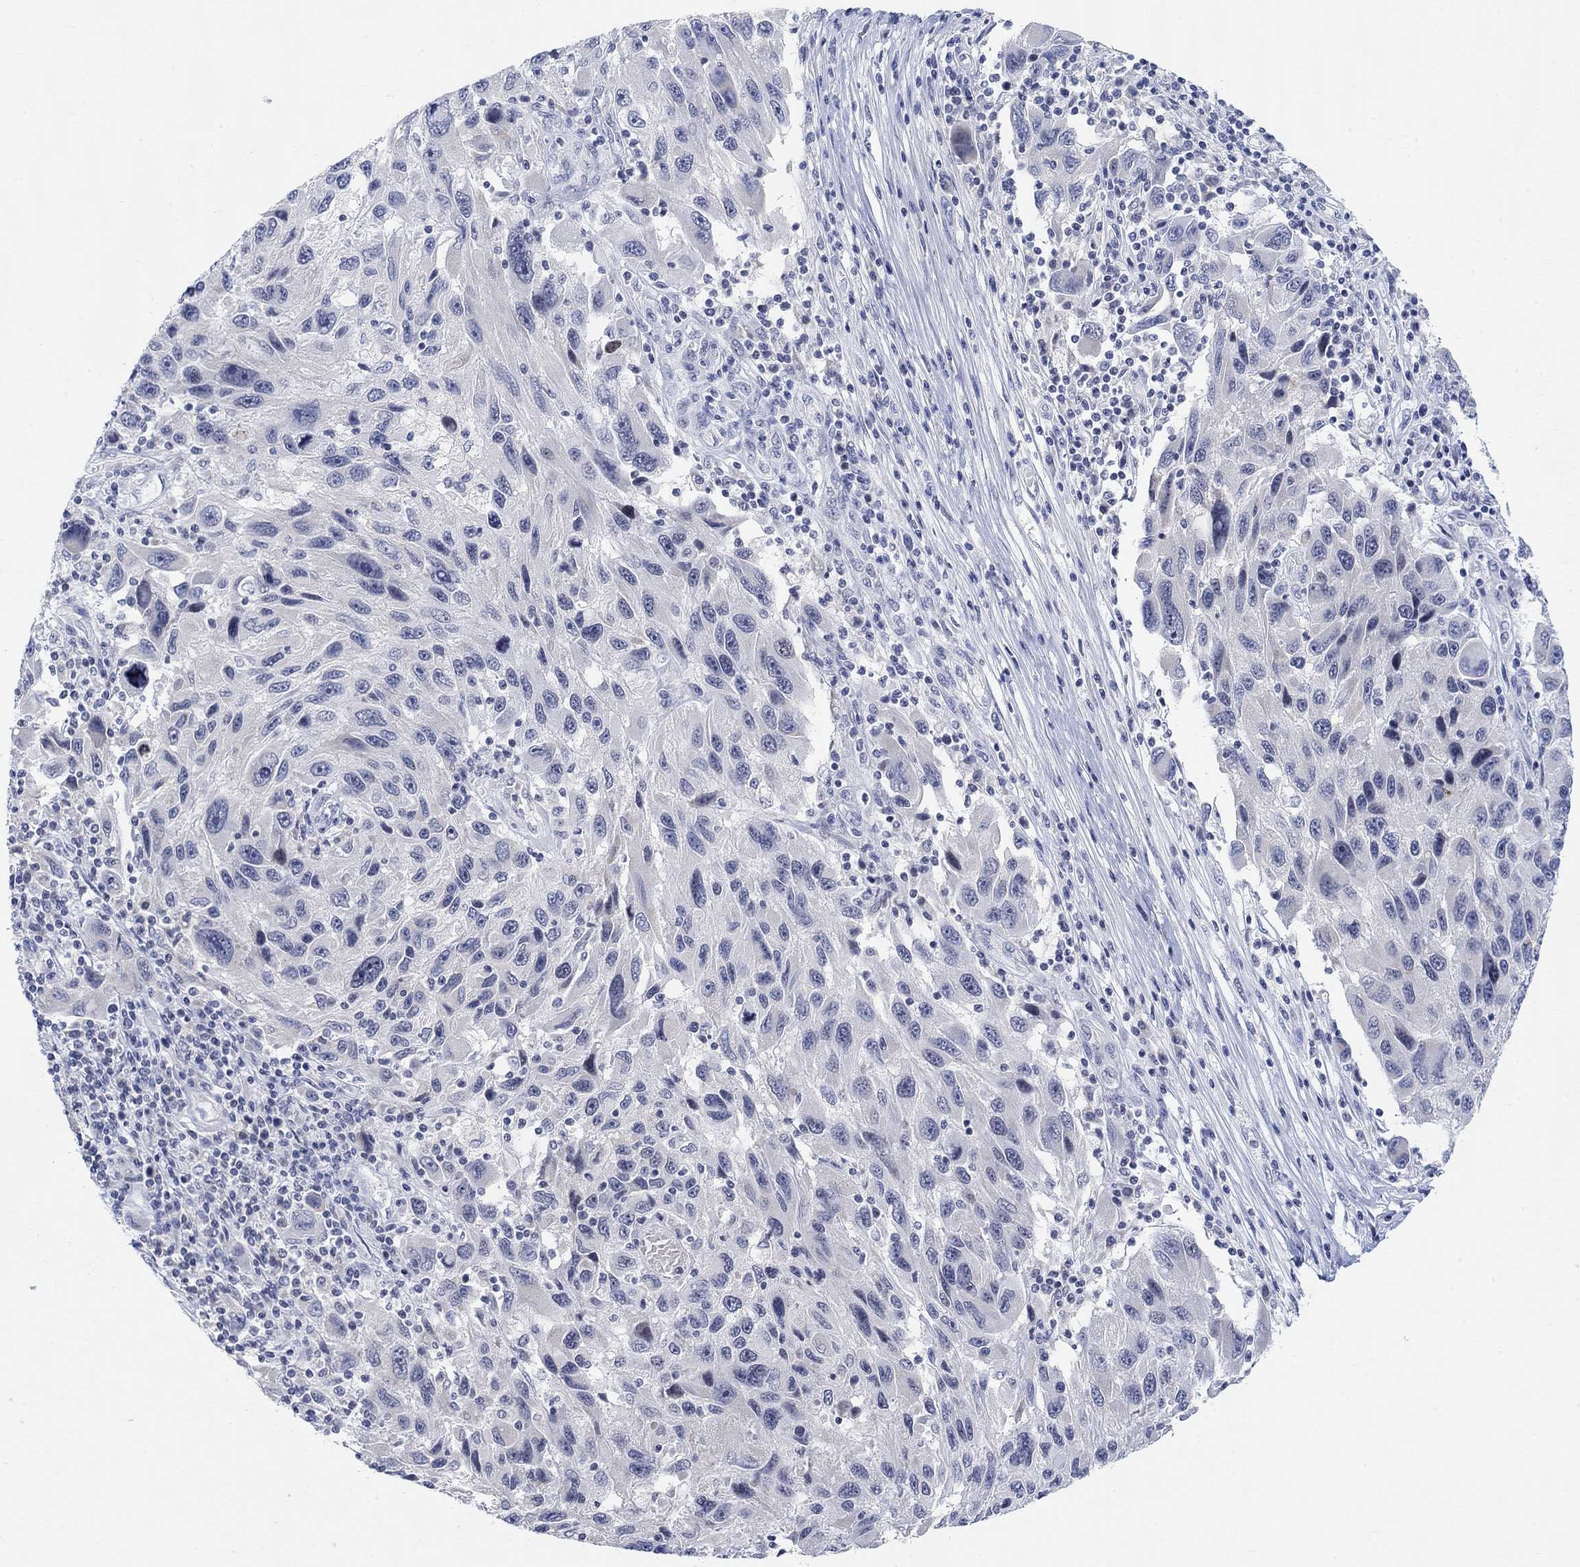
{"staining": {"intensity": "negative", "quantity": "none", "location": "none"}, "tissue": "melanoma", "cell_type": "Tumor cells", "image_type": "cancer", "snomed": [{"axis": "morphology", "description": "Malignant melanoma, NOS"}, {"axis": "topography", "description": "Skin"}], "caption": "Immunohistochemistry (IHC) micrograph of neoplastic tissue: malignant melanoma stained with DAB reveals no significant protein positivity in tumor cells.", "gene": "ATP6V1E2", "patient": {"sex": "male", "age": 53}}